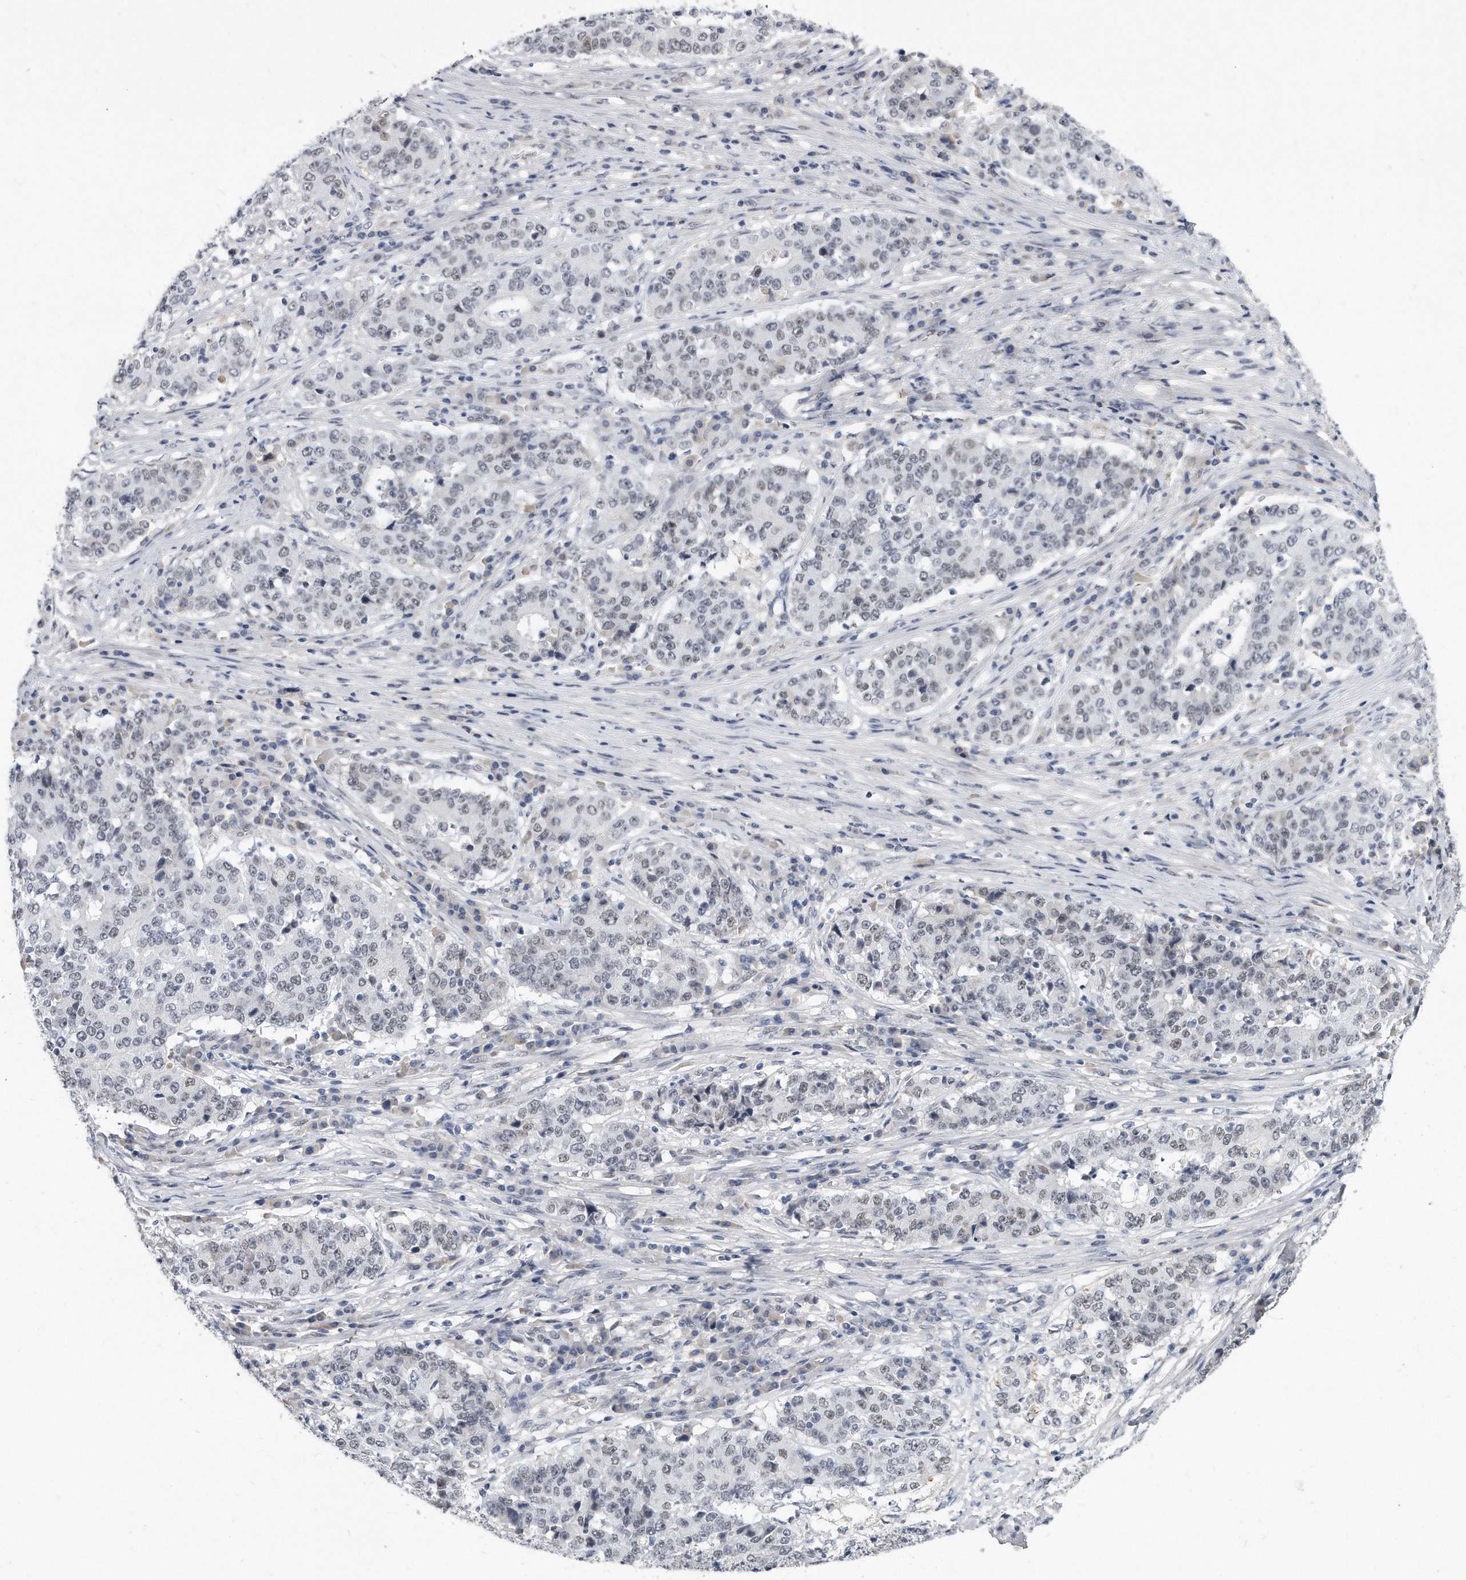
{"staining": {"intensity": "weak", "quantity": "<25%", "location": "nuclear"}, "tissue": "stomach cancer", "cell_type": "Tumor cells", "image_type": "cancer", "snomed": [{"axis": "morphology", "description": "Adenocarcinoma, NOS"}, {"axis": "topography", "description": "Stomach"}], "caption": "DAB (3,3'-diaminobenzidine) immunohistochemical staining of human stomach cancer (adenocarcinoma) displays no significant staining in tumor cells.", "gene": "CTBP2", "patient": {"sex": "male", "age": 59}}